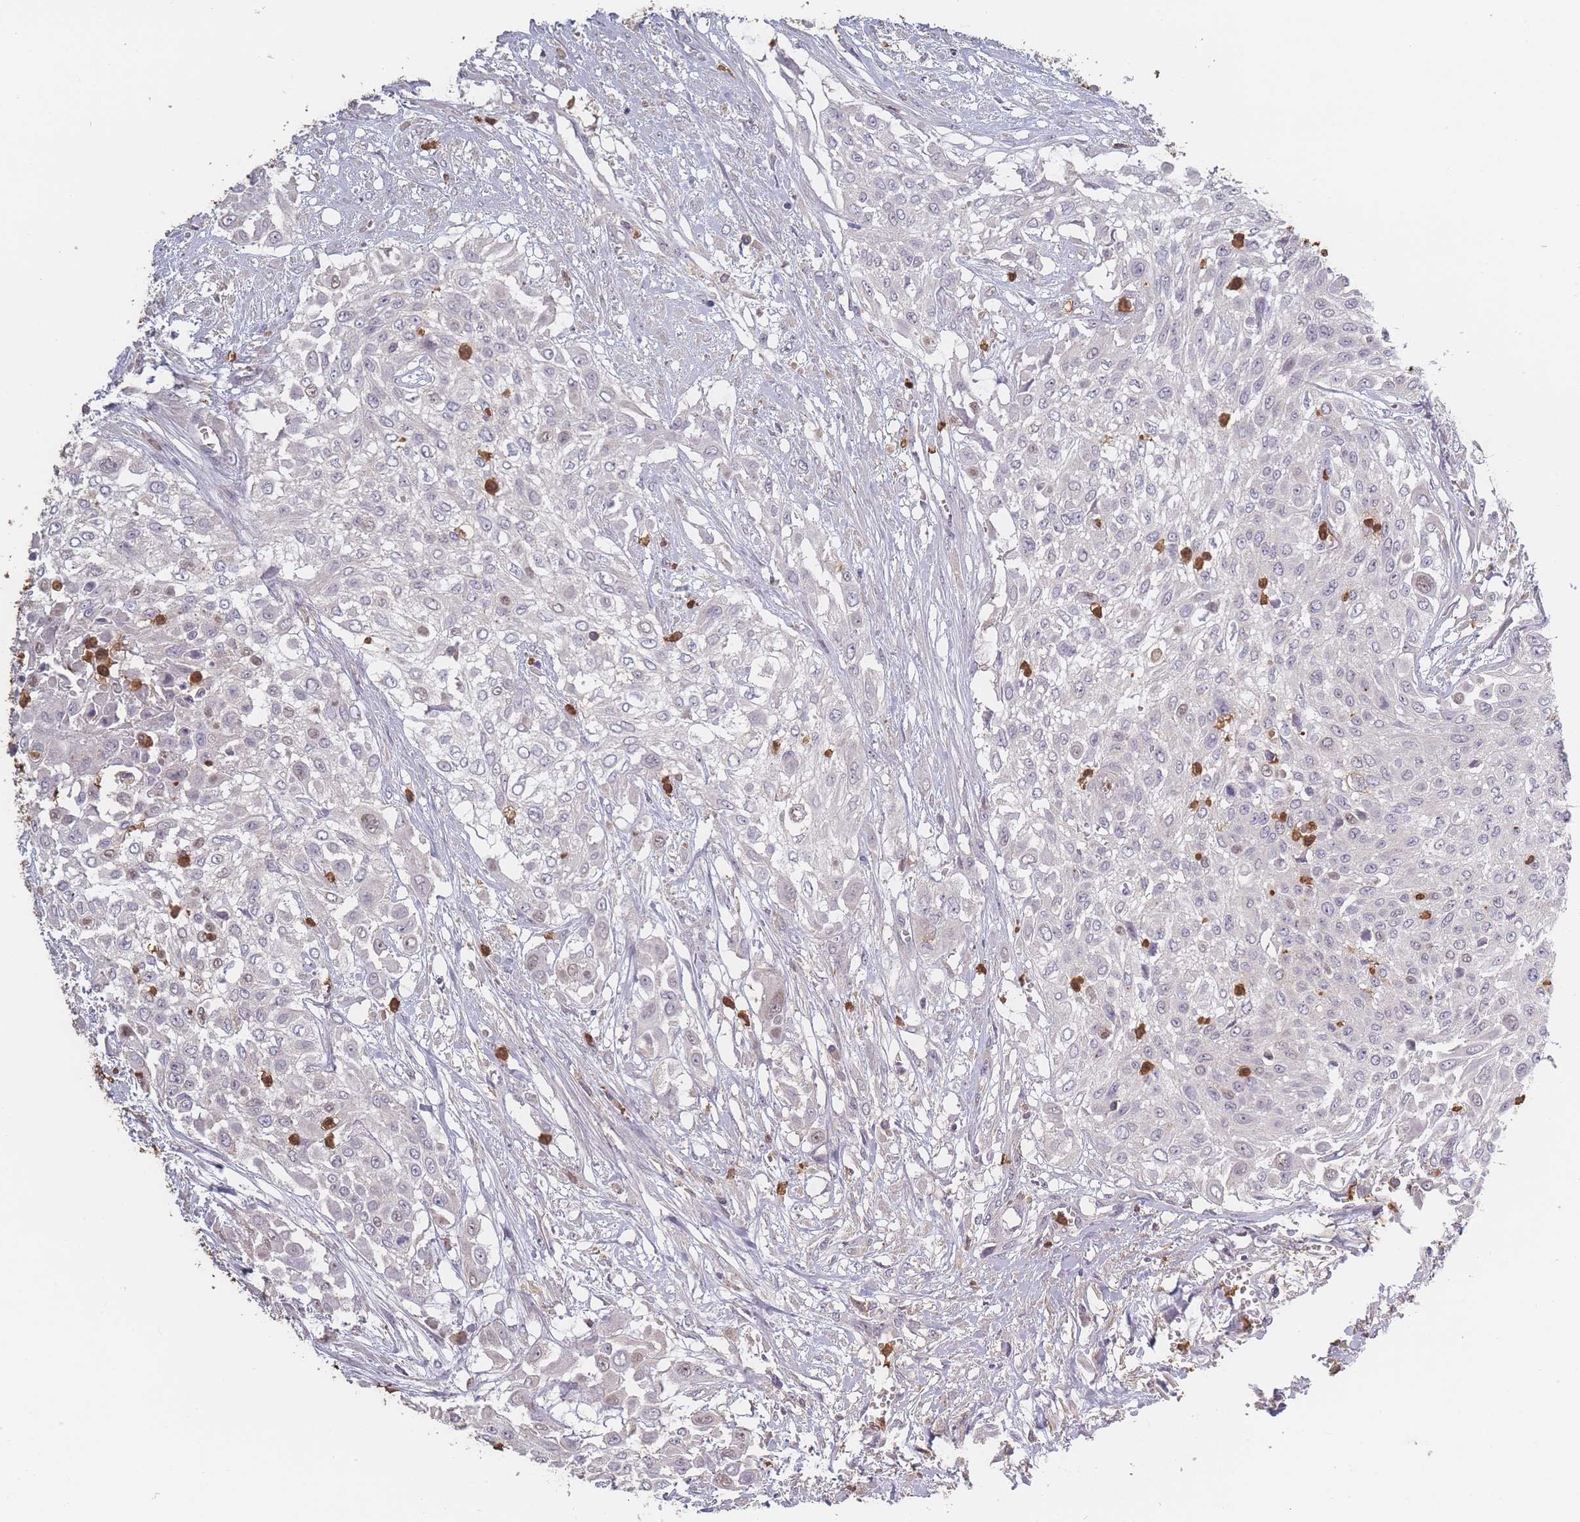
{"staining": {"intensity": "negative", "quantity": "none", "location": "none"}, "tissue": "urothelial cancer", "cell_type": "Tumor cells", "image_type": "cancer", "snomed": [{"axis": "morphology", "description": "Urothelial carcinoma, High grade"}, {"axis": "topography", "description": "Urinary bladder"}], "caption": "Image shows no protein expression in tumor cells of high-grade urothelial carcinoma tissue. (DAB immunohistochemistry with hematoxylin counter stain).", "gene": "BST1", "patient": {"sex": "male", "age": 57}}